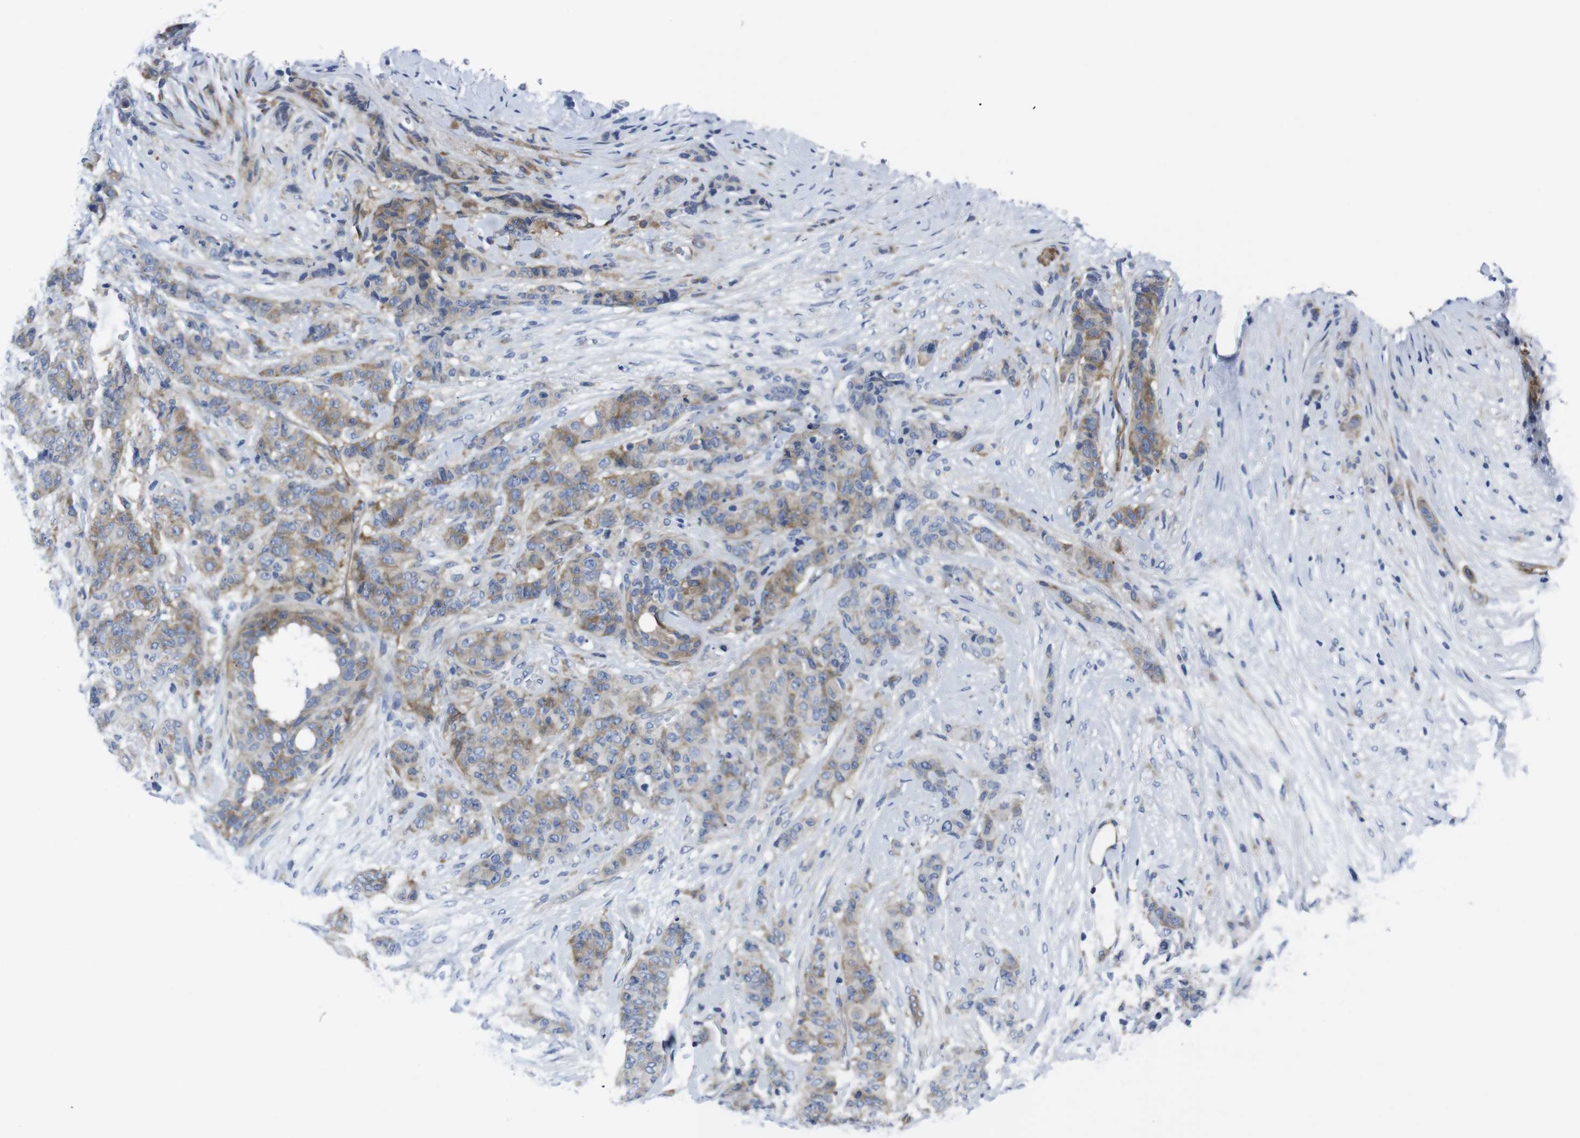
{"staining": {"intensity": "weak", "quantity": ">75%", "location": "cytoplasmic/membranous"}, "tissue": "breast cancer", "cell_type": "Tumor cells", "image_type": "cancer", "snomed": [{"axis": "morphology", "description": "Duct carcinoma"}, {"axis": "topography", "description": "Breast"}], "caption": "A micrograph of breast cancer (intraductal carcinoma) stained for a protein demonstrates weak cytoplasmic/membranous brown staining in tumor cells.", "gene": "EIF4A1", "patient": {"sex": "female", "age": 40}}